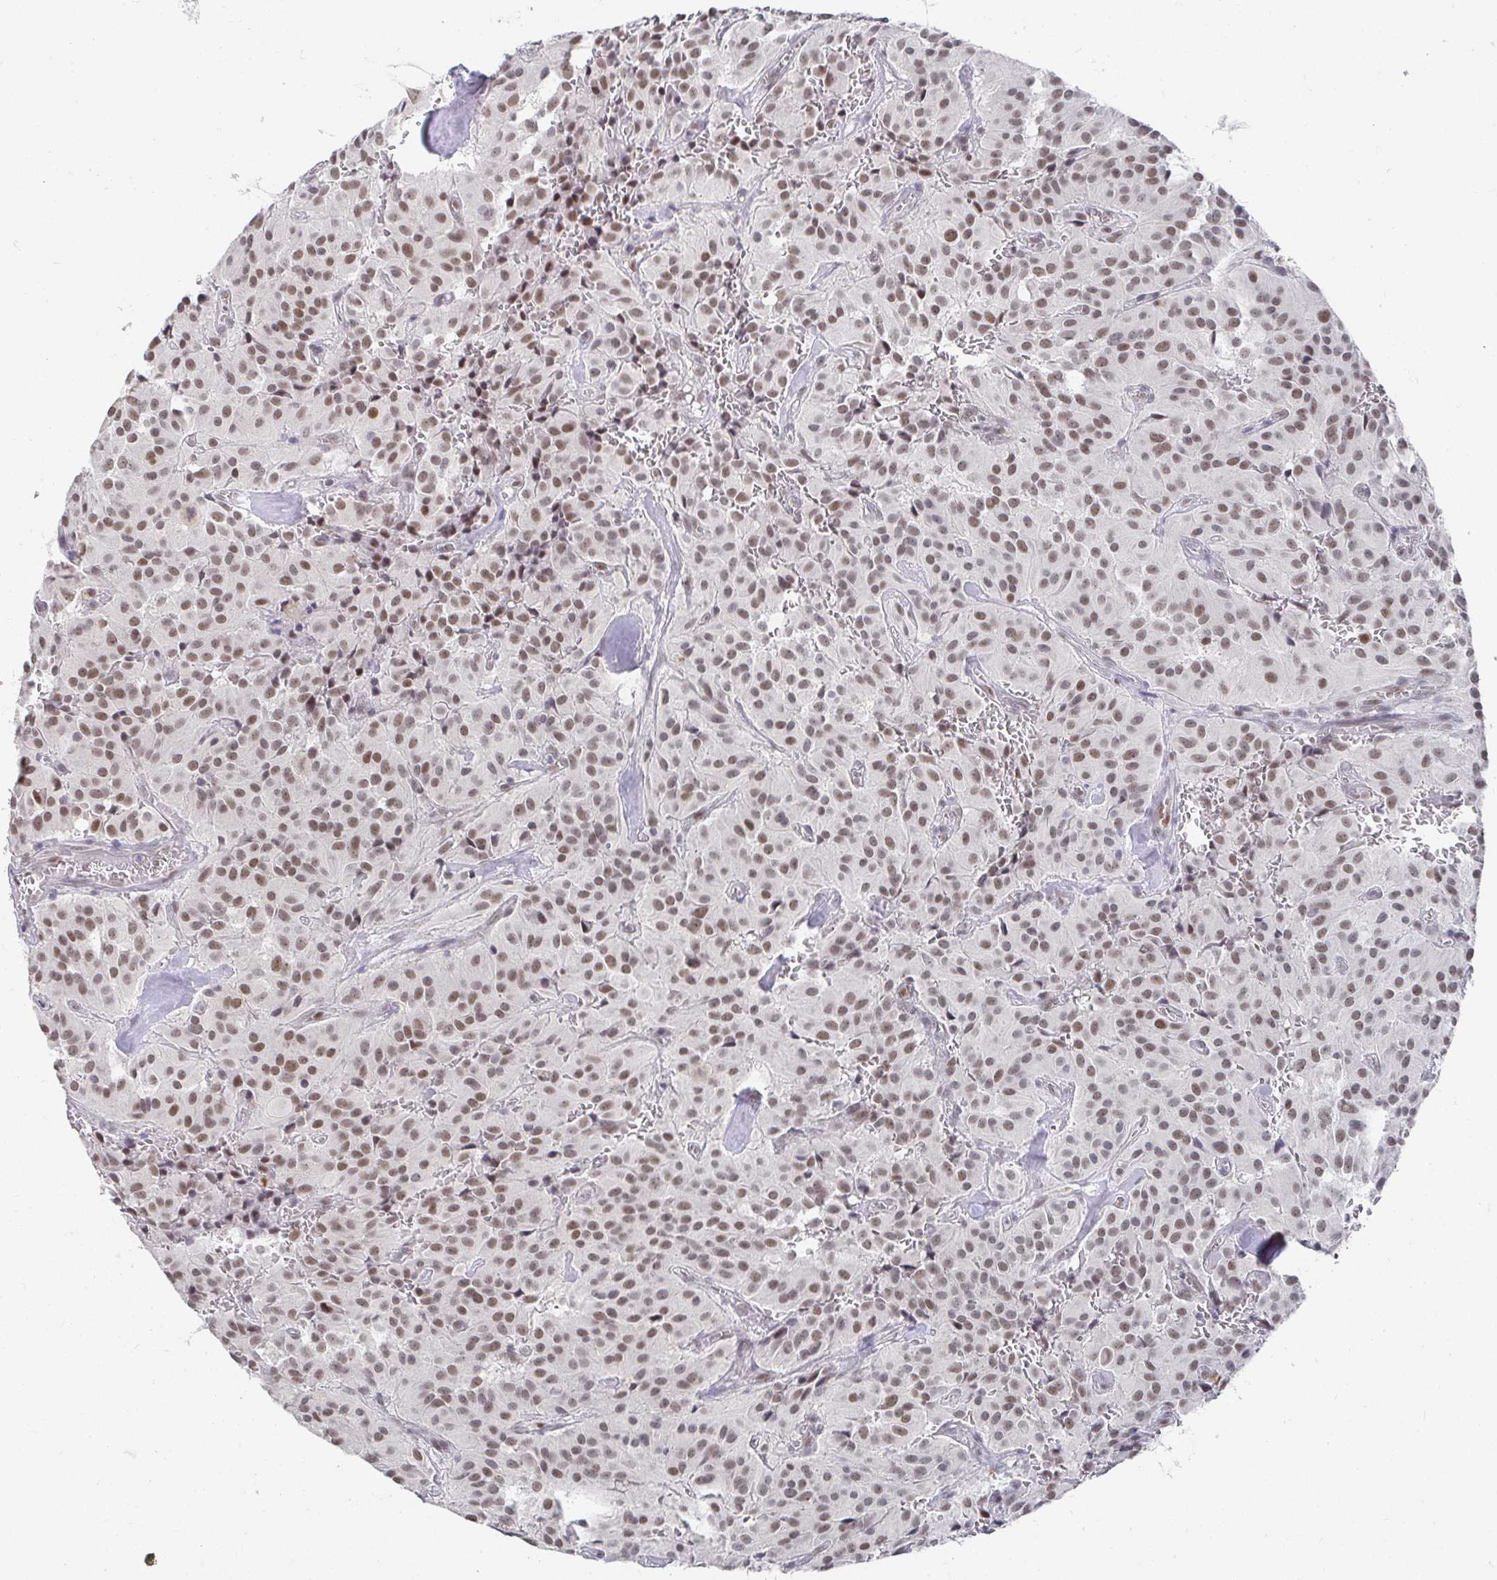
{"staining": {"intensity": "moderate", "quantity": ">75%", "location": "nuclear"}, "tissue": "glioma", "cell_type": "Tumor cells", "image_type": "cancer", "snomed": [{"axis": "morphology", "description": "Glioma, malignant, Low grade"}, {"axis": "topography", "description": "Brain"}], "caption": "A micrograph of human glioma stained for a protein exhibits moderate nuclear brown staining in tumor cells.", "gene": "RCOR1", "patient": {"sex": "male", "age": 42}}